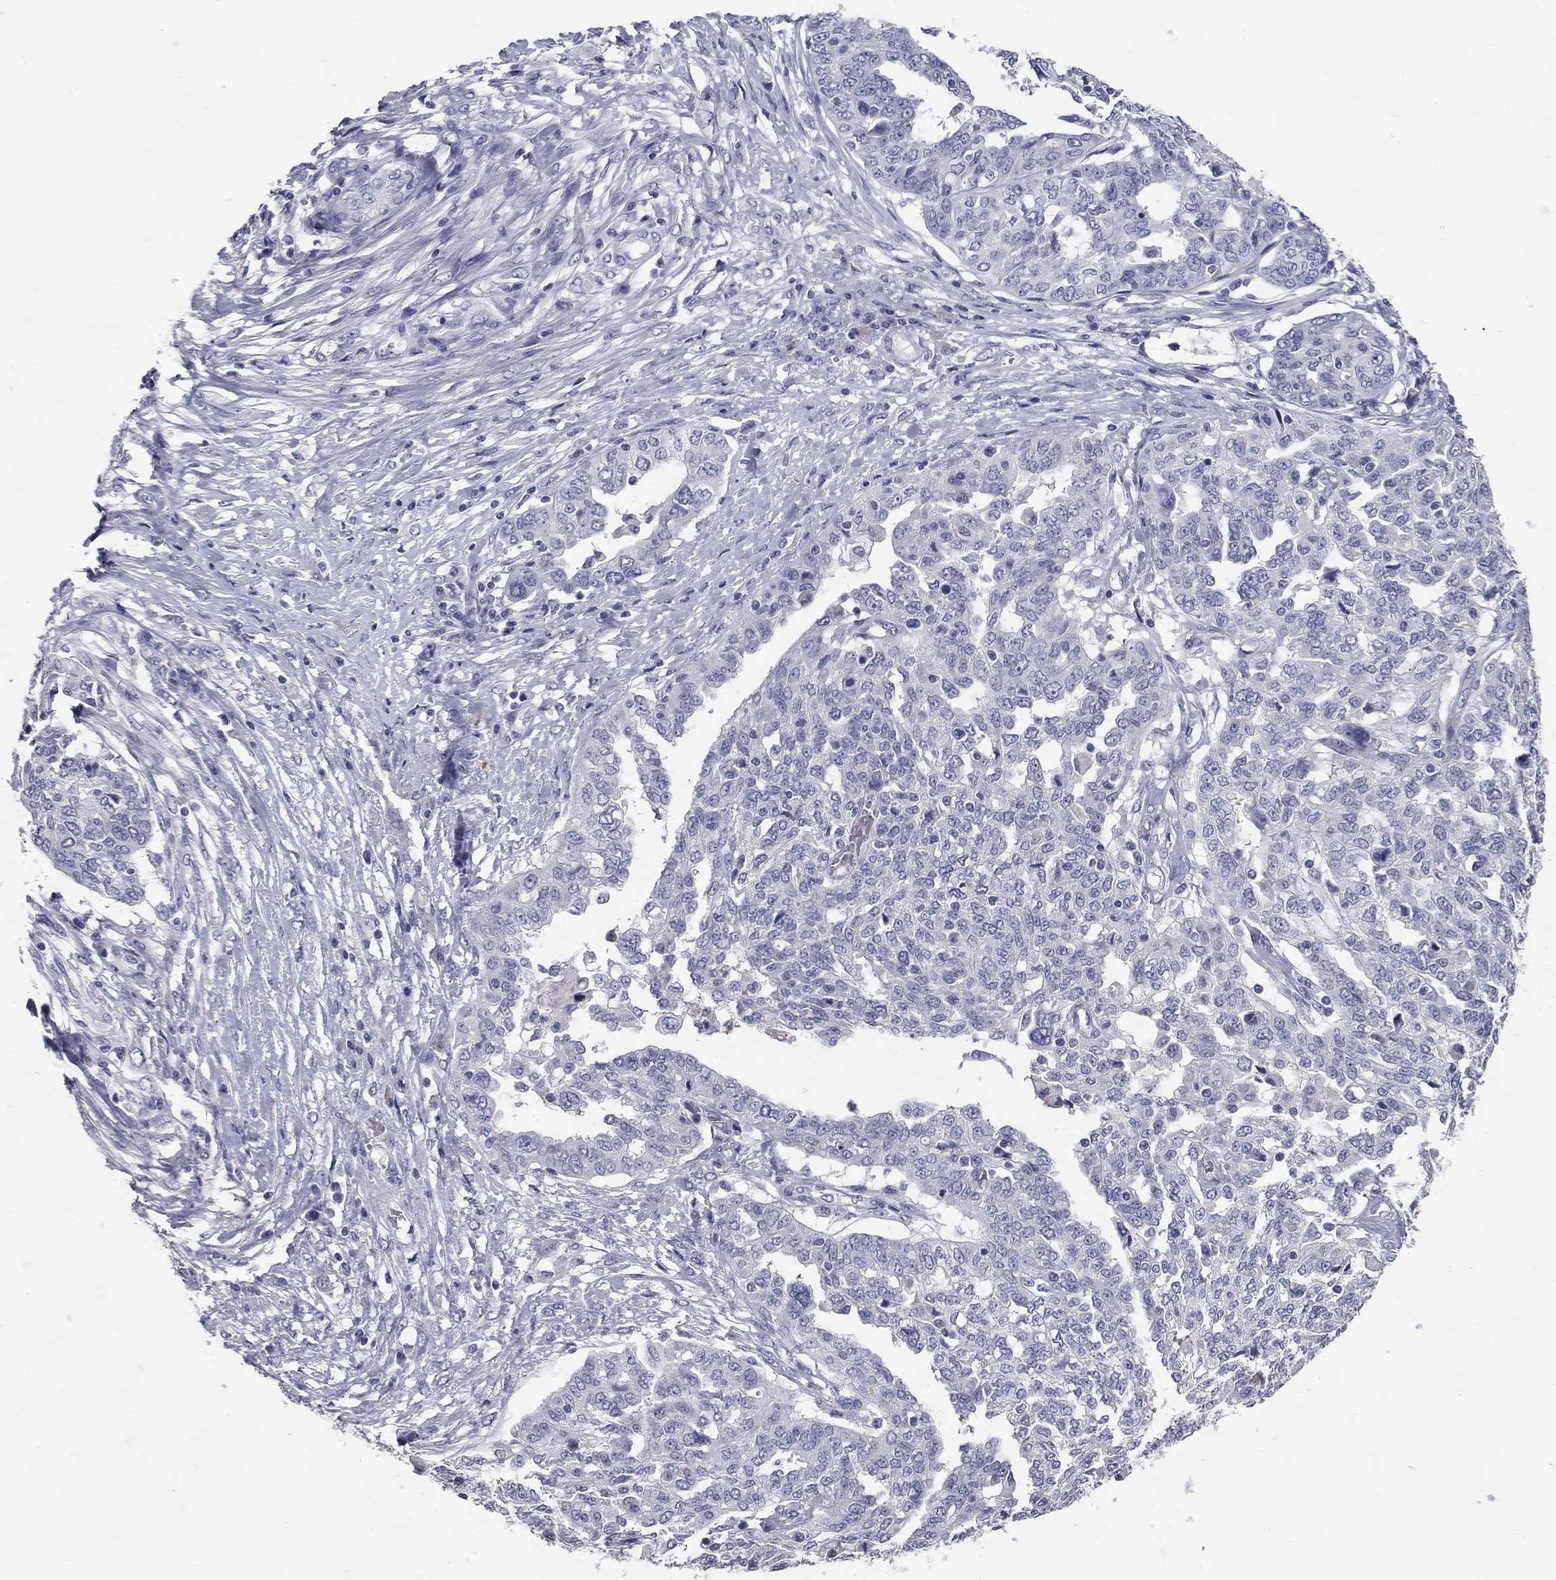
{"staining": {"intensity": "negative", "quantity": "none", "location": "none"}, "tissue": "ovarian cancer", "cell_type": "Tumor cells", "image_type": "cancer", "snomed": [{"axis": "morphology", "description": "Cystadenocarcinoma, serous, NOS"}, {"axis": "topography", "description": "Ovary"}], "caption": "There is no significant staining in tumor cells of ovarian cancer (serous cystadenocarcinoma).", "gene": "POMC", "patient": {"sex": "female", "age": 67}}